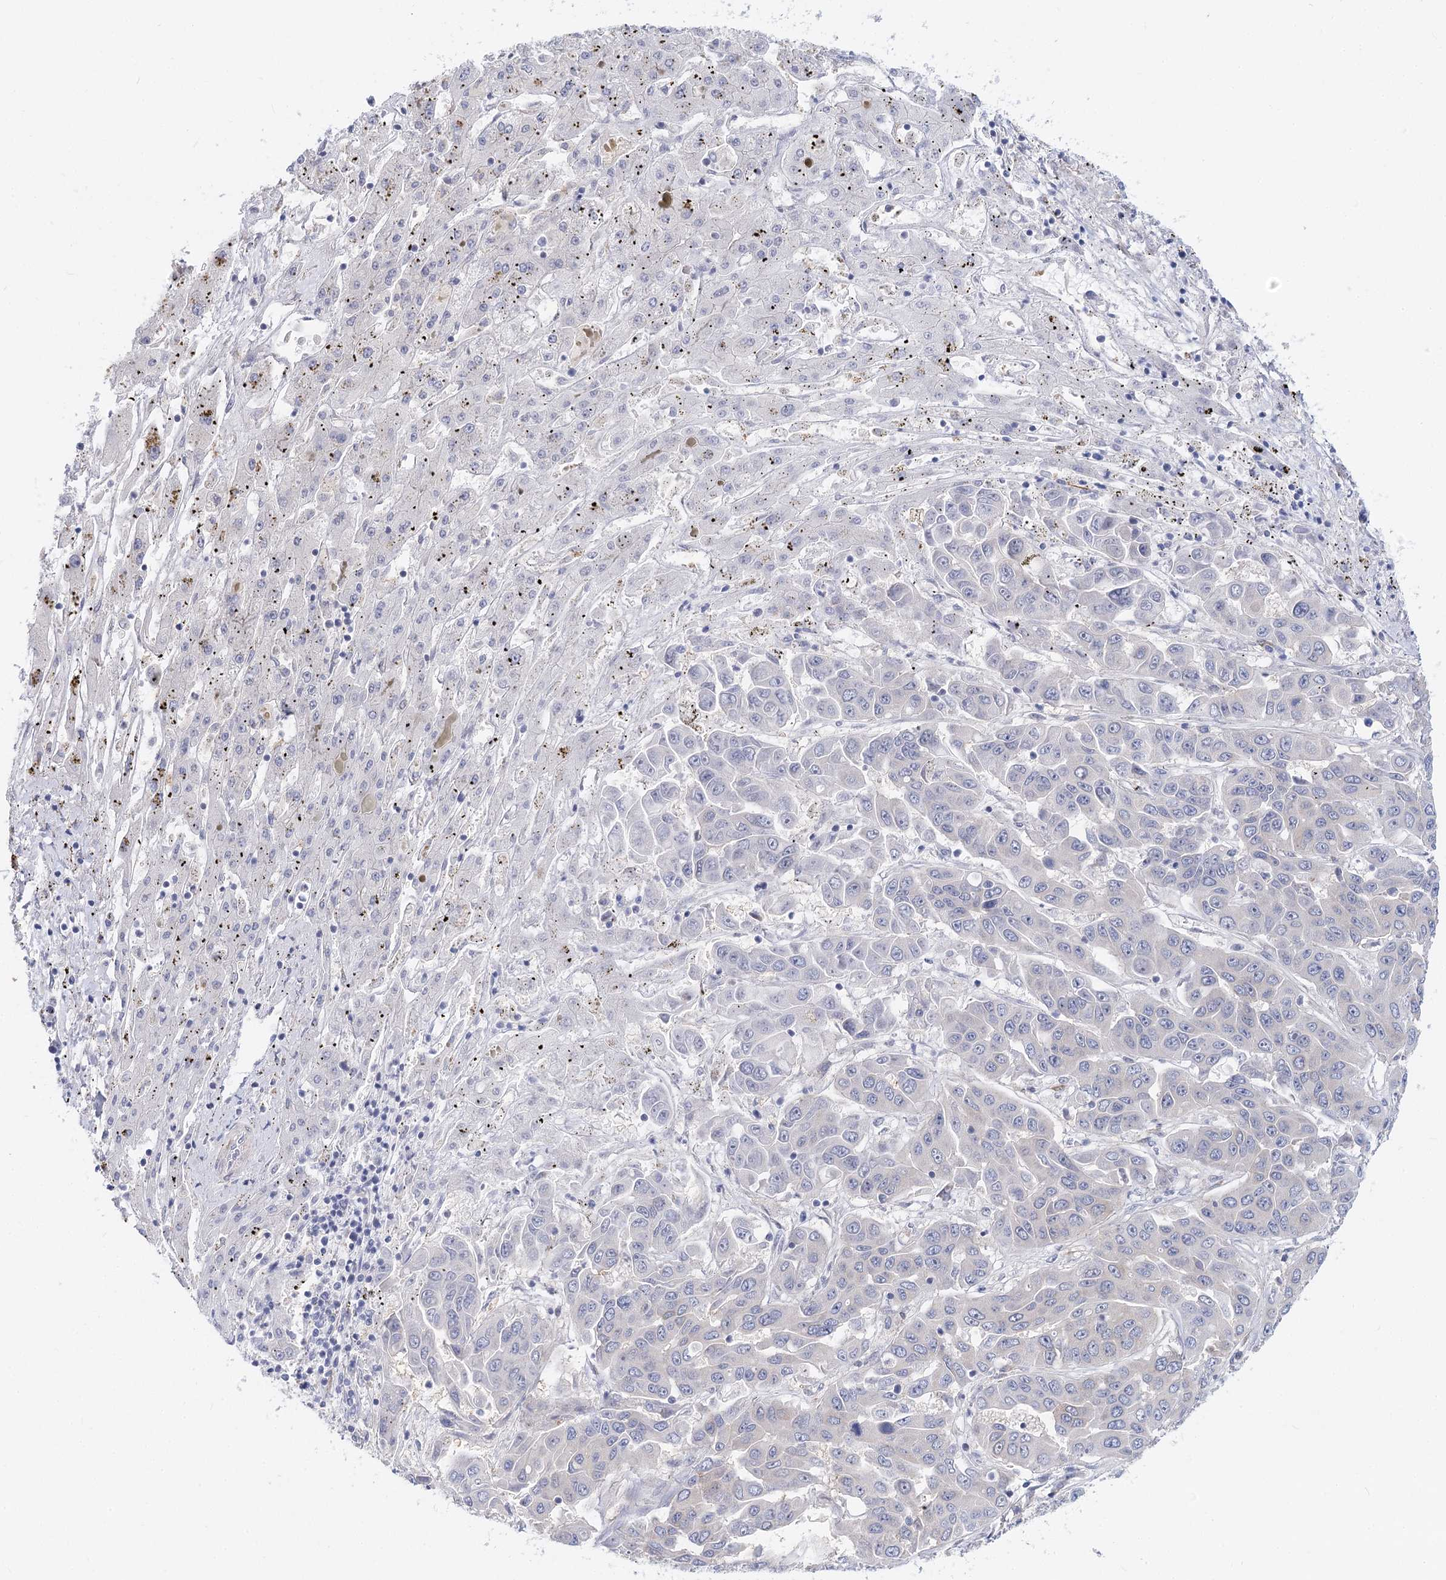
{"staining": {"intensity": "negative", "quantity": "none", "location": "none"}, "tissue": "liver cancer", "cell_type": "Tumor cells", "image_type": "cancer", "snomed": [{"axis": "morphology", "description": "Cholangiocarcinoma"}, {"axis": "topography", "description": "Liver"}], "caption": "Histopathology image shows no protein positivity in tumor cells of liver cholangiocarcinoma tissue.", "gene": "TEX12", "patient": {"sex": "female", "age": 52}}